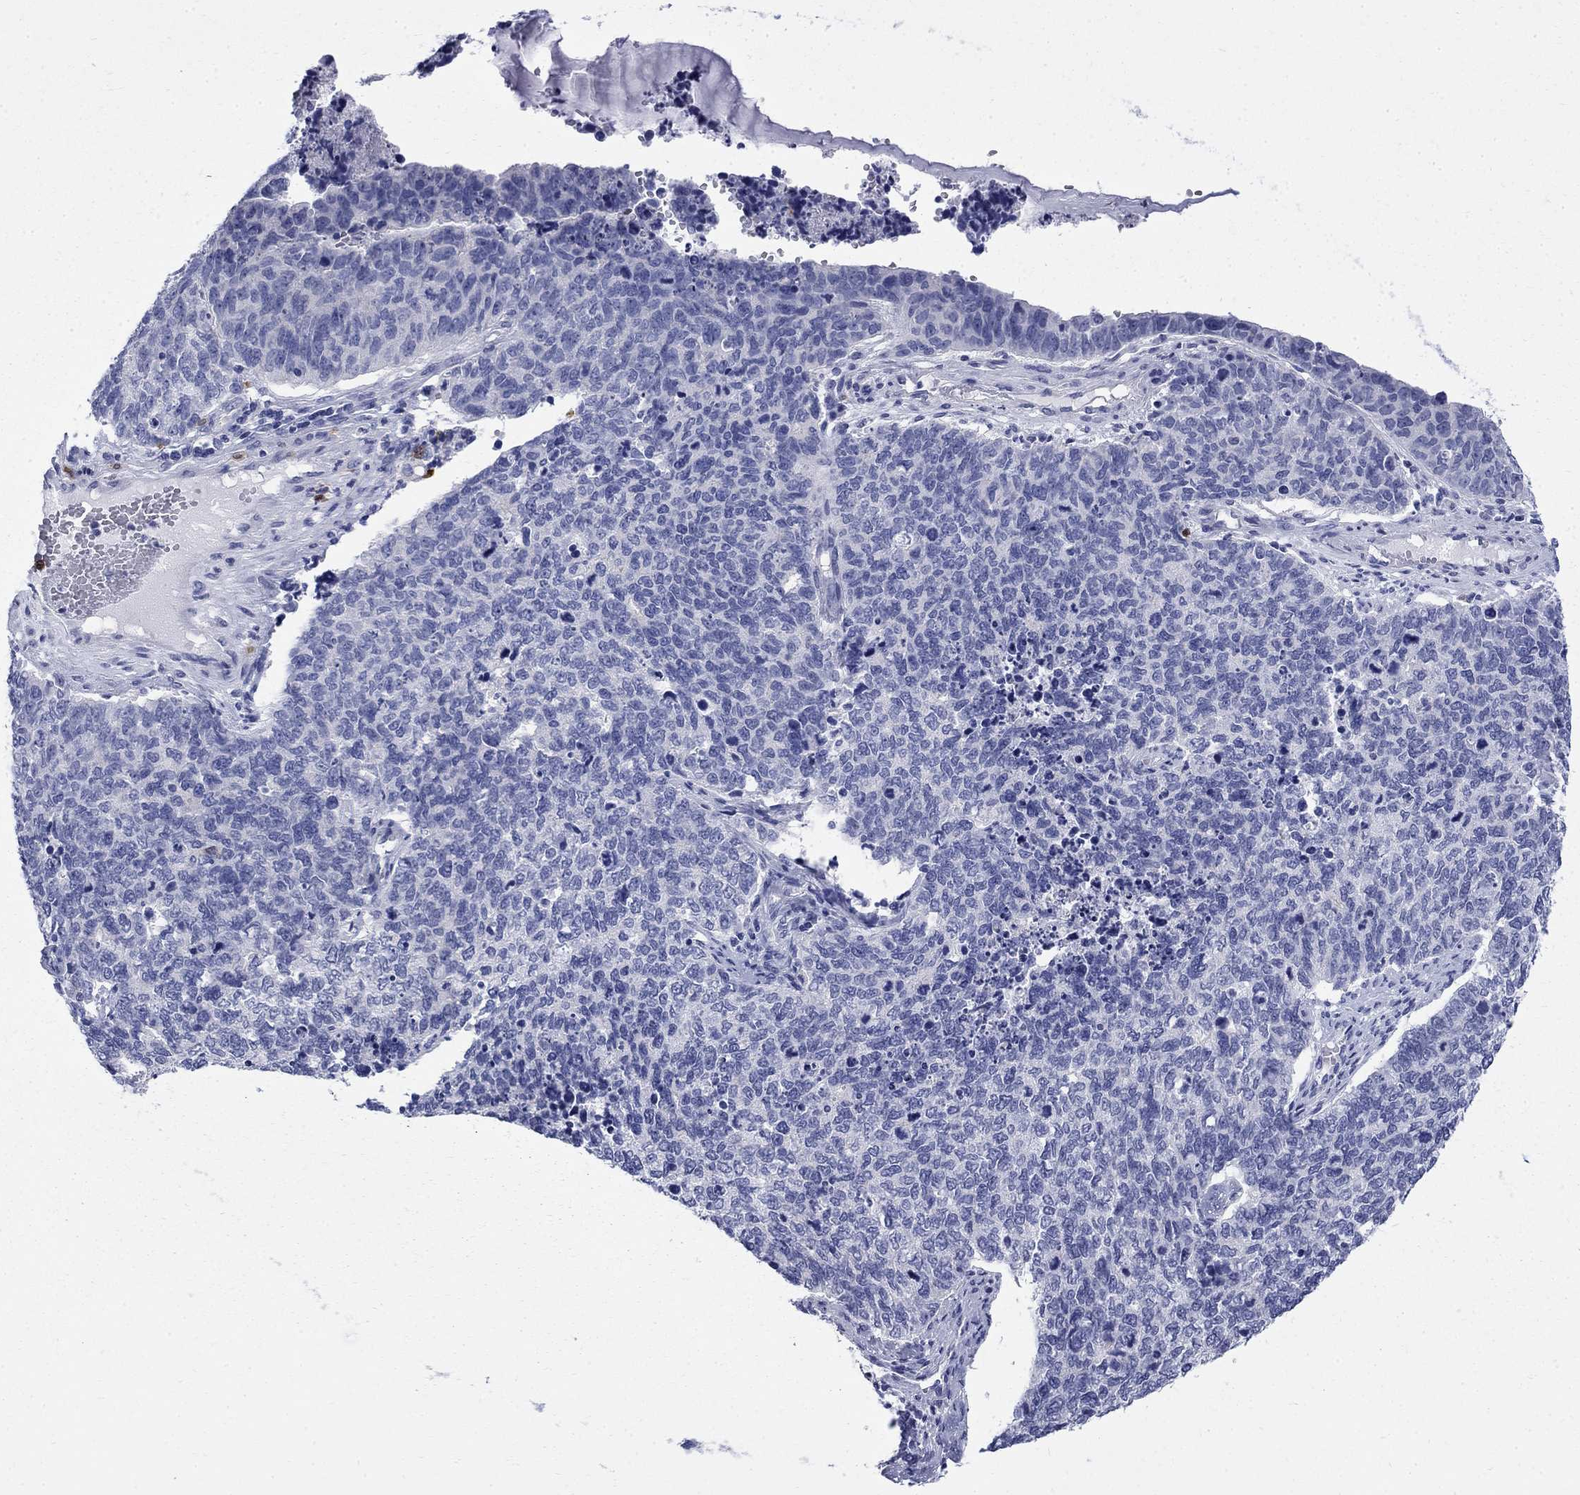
{"staining": {"intensity": "negative", "quantity": "none", "location": "none"}, "tissue": "cervical cancer", "cell_type": "Tumor cells", "image_type": "cancer", "snomed": [{"axis": "morphology", "description": "Squamous cell carcinoma, NOS"}, {"axis": "topography", "description": "Cervix"}], "caption": "DAB (3,3'-diaminobenzidine) immunohistochemical staining of human cervical cancer shows no significant expression in tumor cells.", "gene": "SERPINB2", "patient": {"sex": "female", "age": 63}}